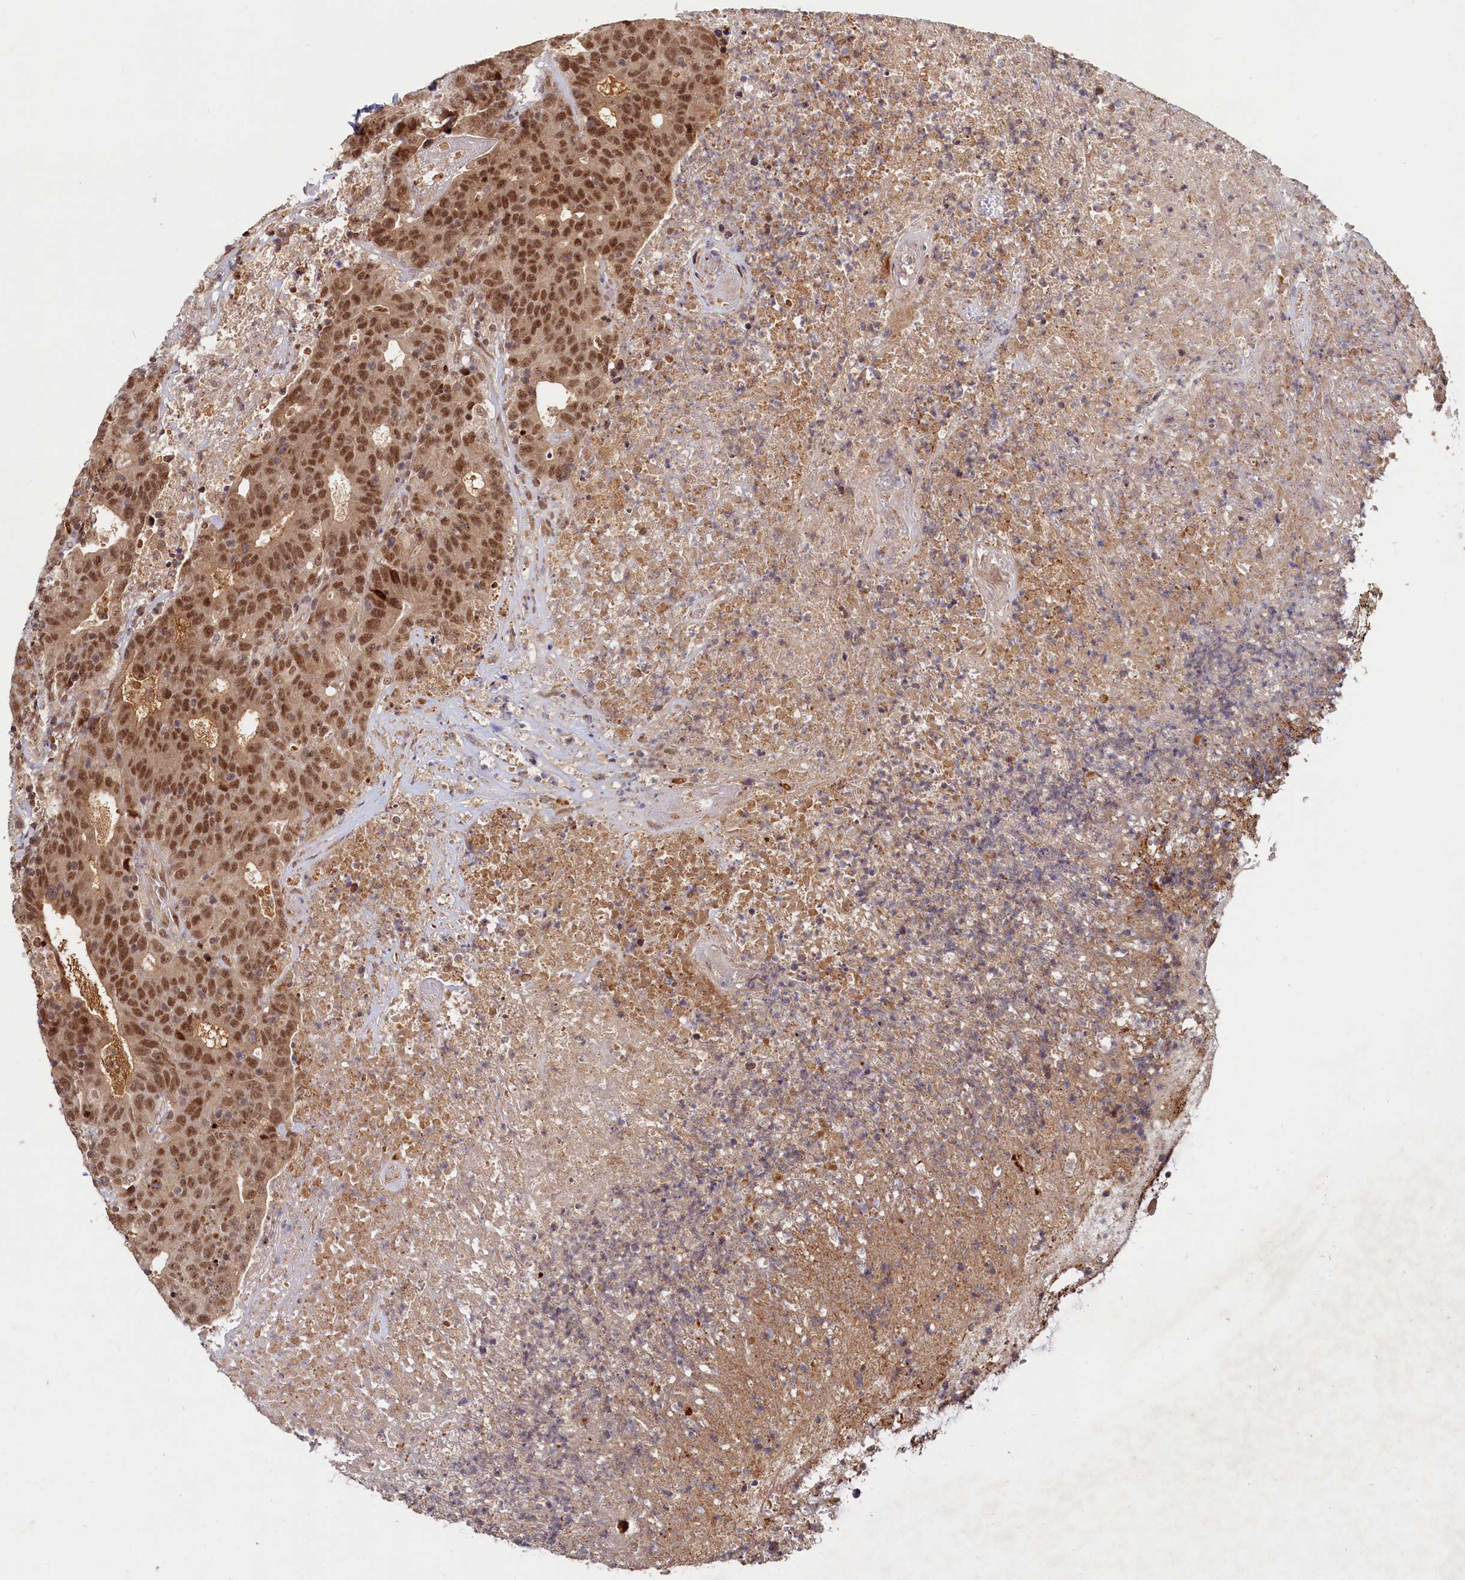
{"staining": {"intensity": "moderate", "quantity": ">75%", "location": "nuclear"}, "tissue": "colorectal cancer", "cell_type": "Tumor cells", "image_type": "cancer", "snomed": [{"axis": "morphology", "description": "Adenocarcinoma, NOS"}, {"axis": "topography", "description": "Colon"}], "caption": "Immunohistochemical staining of colorectal cancer reveals medium levels of moderate nuclear positivity in about >75% of tumor cells.", "gene": "TRAPPC4", "patient": {"sex": "female", "age": 75}}